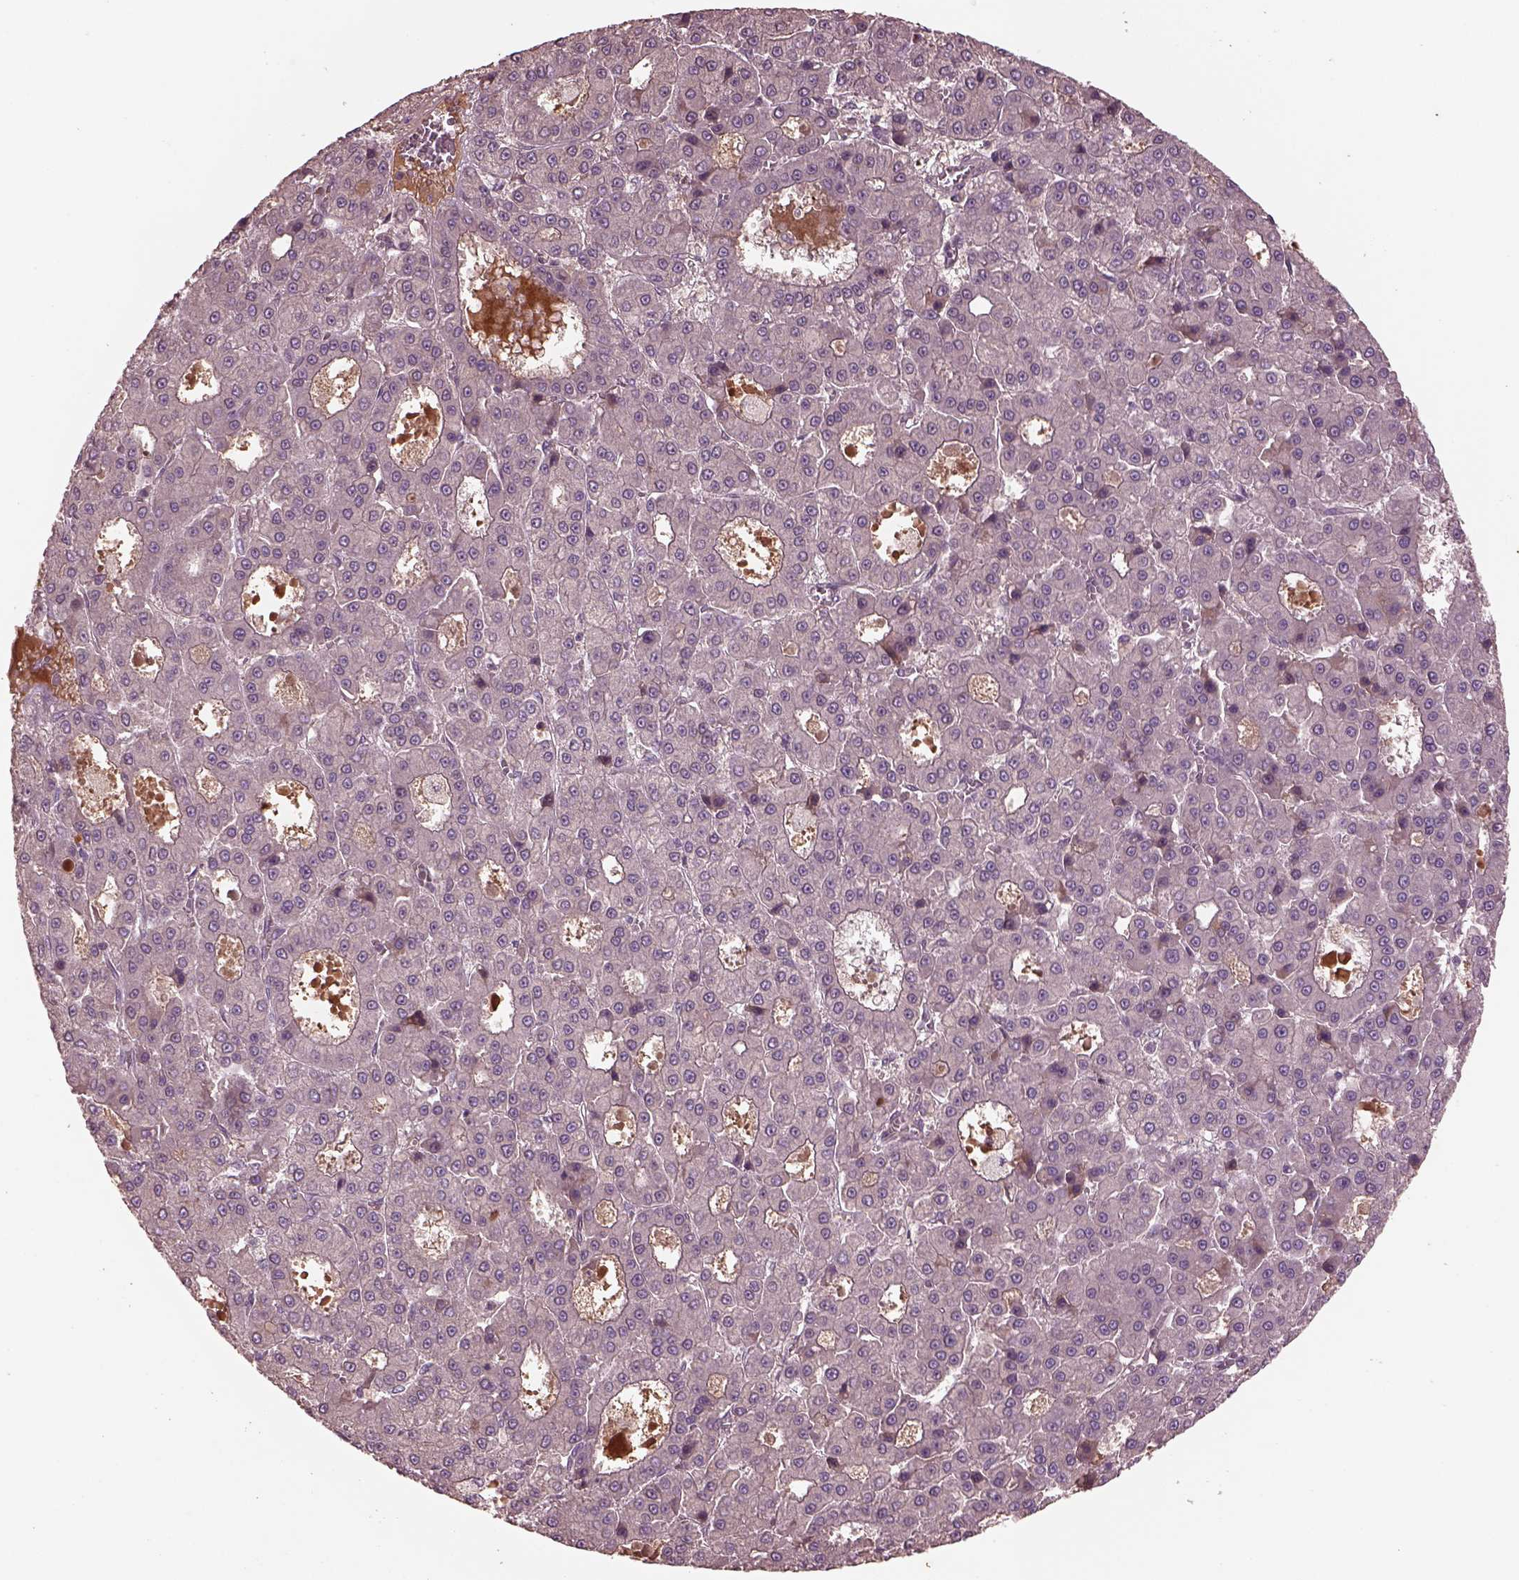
{"staining": {"intensity": "negative", "quantity": "none", "location": "none"}, "tissue": "liver cancer", "cell_type": "Tumor cells", "image_type": "cancer", "snomed": [{"axis": "morphology", "description": "Carcinoma, Hepatocellular, NOS"}, {"axis": "topography", "description": "Liver"}], "caption": "Micrograph shows no protein expression in tumor cells of liver cancer tissue. Brightfield microscopy of immunohistochemistry (IHC) stained with DAB (3,3'-diaminobenzidine) (brown) and hematoxylin (blue), captured at high magnification.", "gene": "PTX4", "patient": {"sex": "male", "age": 70}}